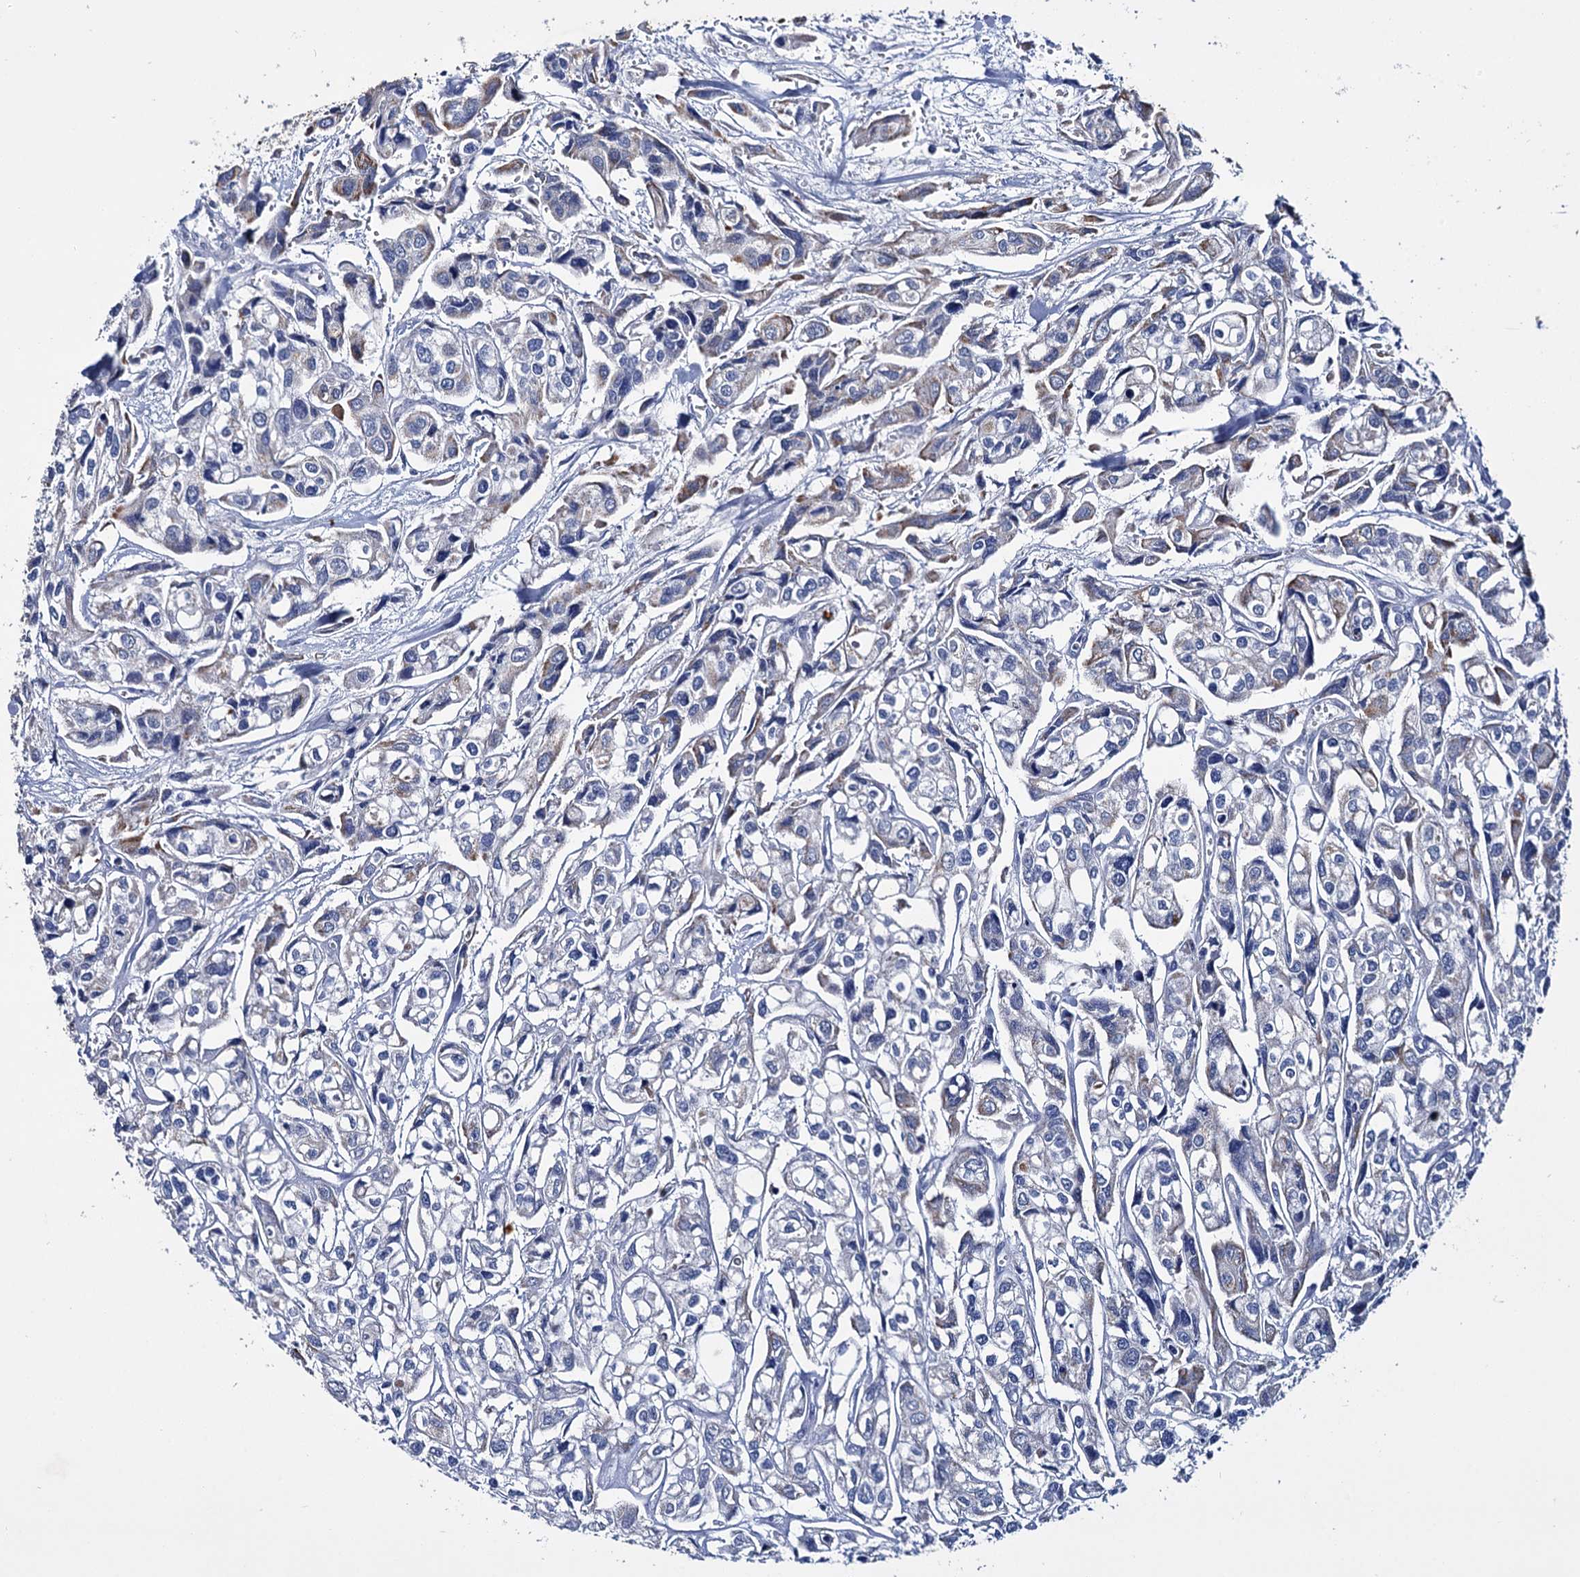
{"staining": {"intensity": "moderate", "quantity": "<25%", "location": "cytoplasmic/membranous"}, "tissue": "urothelial cancer", "cell_type": "Tumor cells", "image_type": "cancer", "snomed": [{"axis": "morphology", "description": "Urothelial carcinoma, High grade"}, {"axis": "topography", "description": "Urinary bladder"}], "caption": "Urothelial carcinoma (high-grade) stained with DAB immunohistochemistry (IHC) displays low levels of moderate cytoplasmic/membranous staining in approximately <25% of tumor cells.", "gene": "LYZL4", "patient": {"sex": "male", "age": 67}}